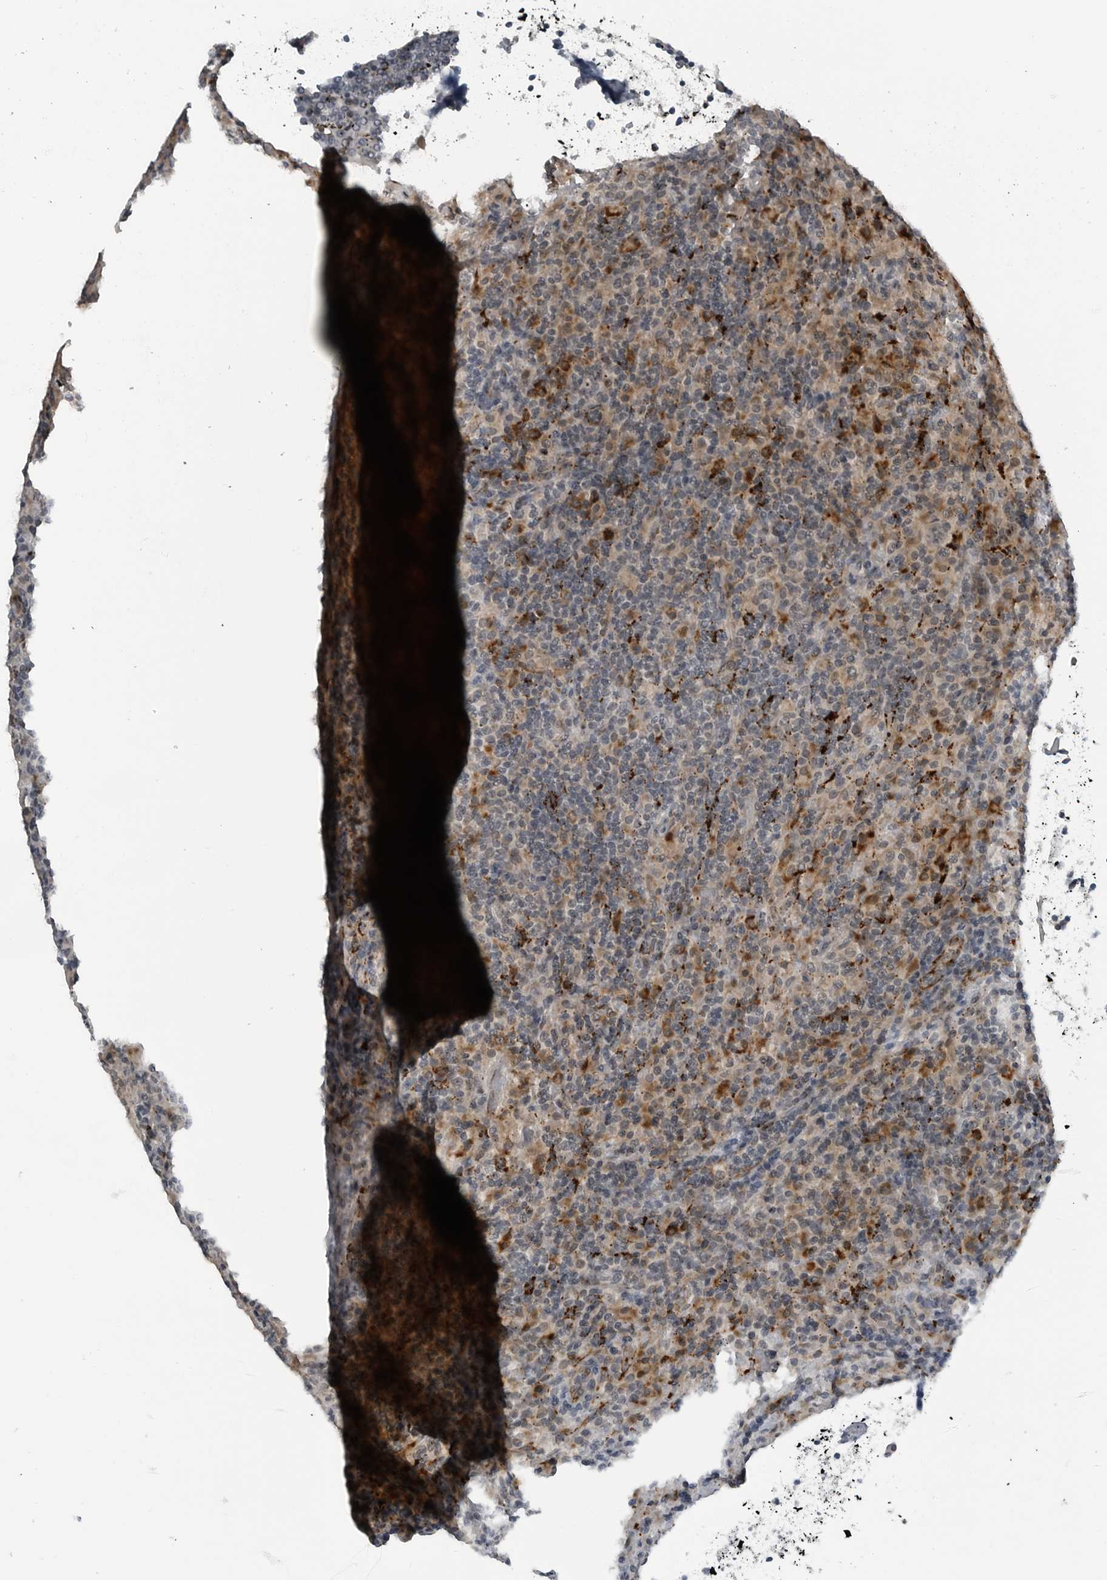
{"staining": {"intensity": "moderate", "quantity": "<25%", "location": "cytoplasmic/membranous"}, "tissue": "lymphoma", "cell_type": "Tumor cells", "image_type": "cancer", "snomed": [{"axis": "morphology", "description": "Hodgkin's disease, NOS"}, {"axis": "topography", "description": "Lymph node"}], "caption": "About <25% of tumor cells in human lymphoma reveal moderate cytoplasmic/membranous protein expression as visualized by brown immunohistochemical staining.", "gene": "GAK", "patient": {"sex": "male", "age": 70}}